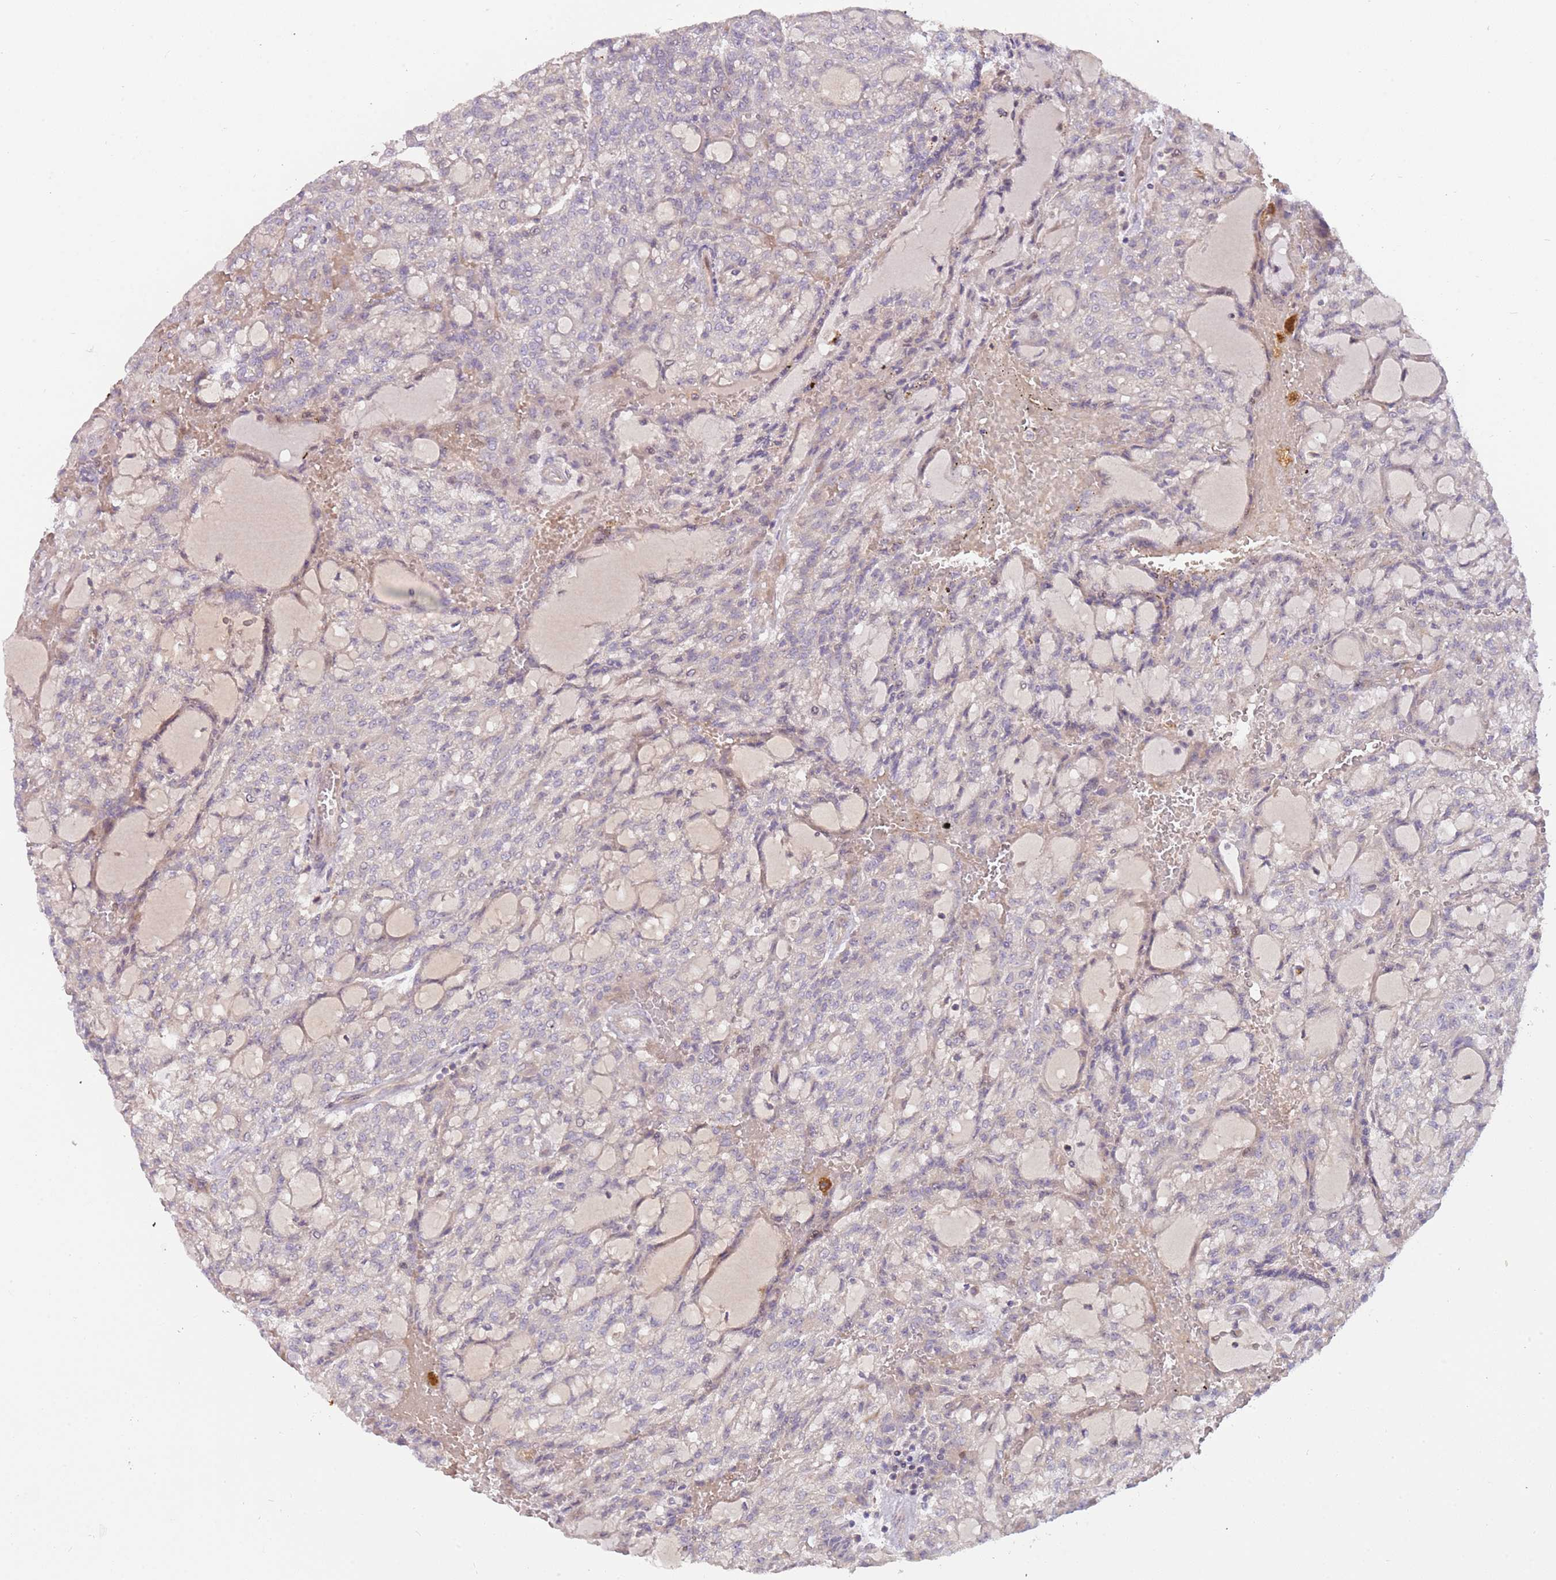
{"staining": {"intensity": "weak", "quantity": "<25%", "location": "cytoplasmic/membranous"}, "tissue": "renal cancer", "cell_type": "Tumor cells", "image_type": "cancer", "snomed": [{"axis": "morphology", "description": "Adenocarcinoma, NOS"}, {"axis": "topography", "description": "Kidney"}], "caption": "An immunohistochemistry (IHC) histopathology image of adenocarcinoma (renal) is shown. There is no staining in tumor cells of adenocarcinoma (renal).", "gene": "TRAPPC6B", "patient": {"sex": "male", "age": 63}}